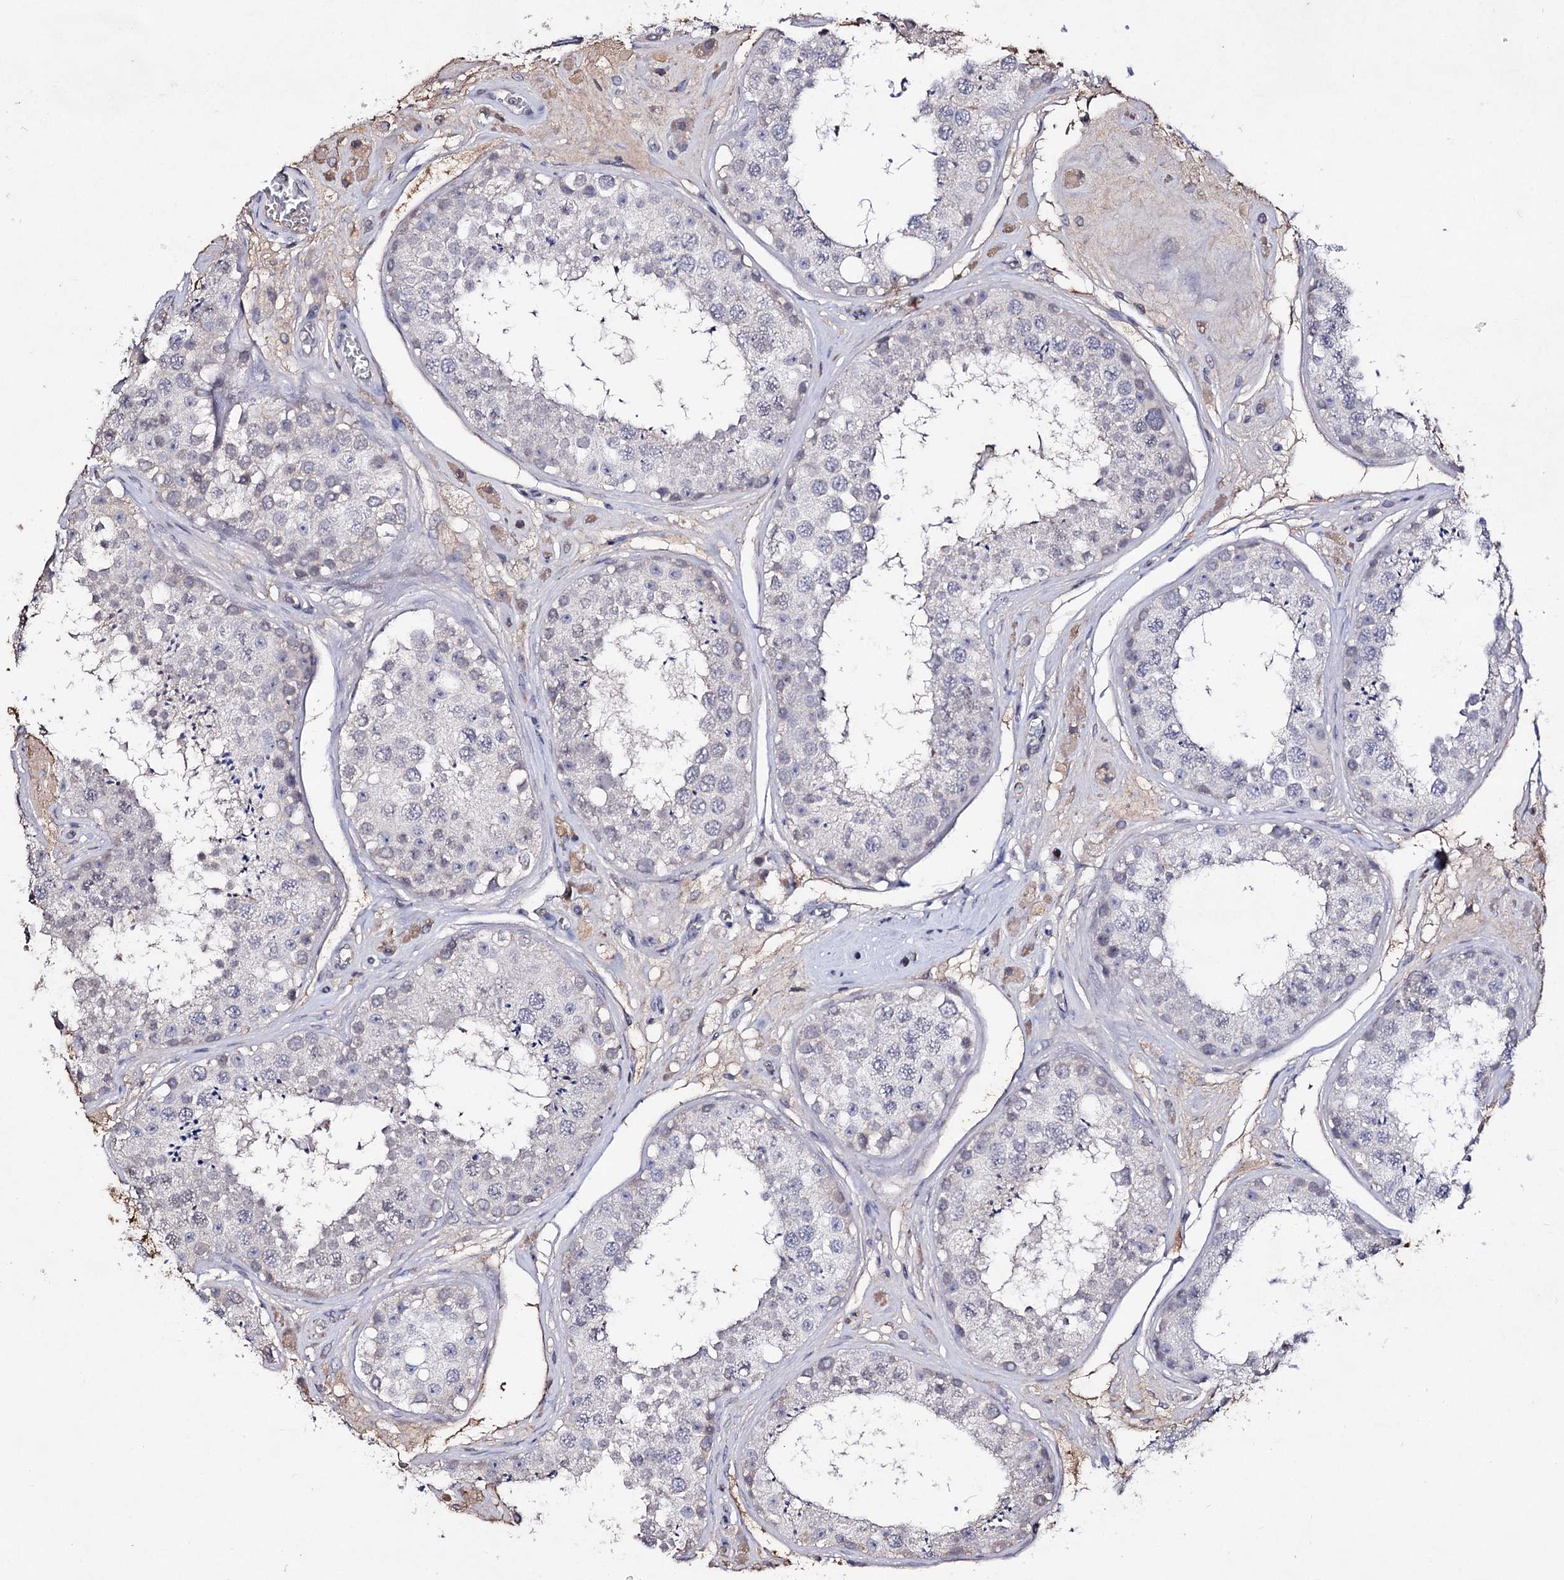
{"staining": {"intensity": "negative", "quantity": "none", "location": "none"}, "tissue": "testis", "cell_type": "Cells in seminiferous ducts", "image_type": "normal", "snomed": [{"axis": "morphology", "description": "Normal tissue, NOS"}, {"axis": "topography", "description": "Testis"}], "caption": "There is no significant positivity in cells in seminiferous ducts of testis. The staining was performed using DAB to visualize the protein expression in brown, while the nuclei were stained in blue with hematoxylin (Magnification: 20x).", "gene": "PLIN1", "patient": {"sex": "male", "age": 25}}